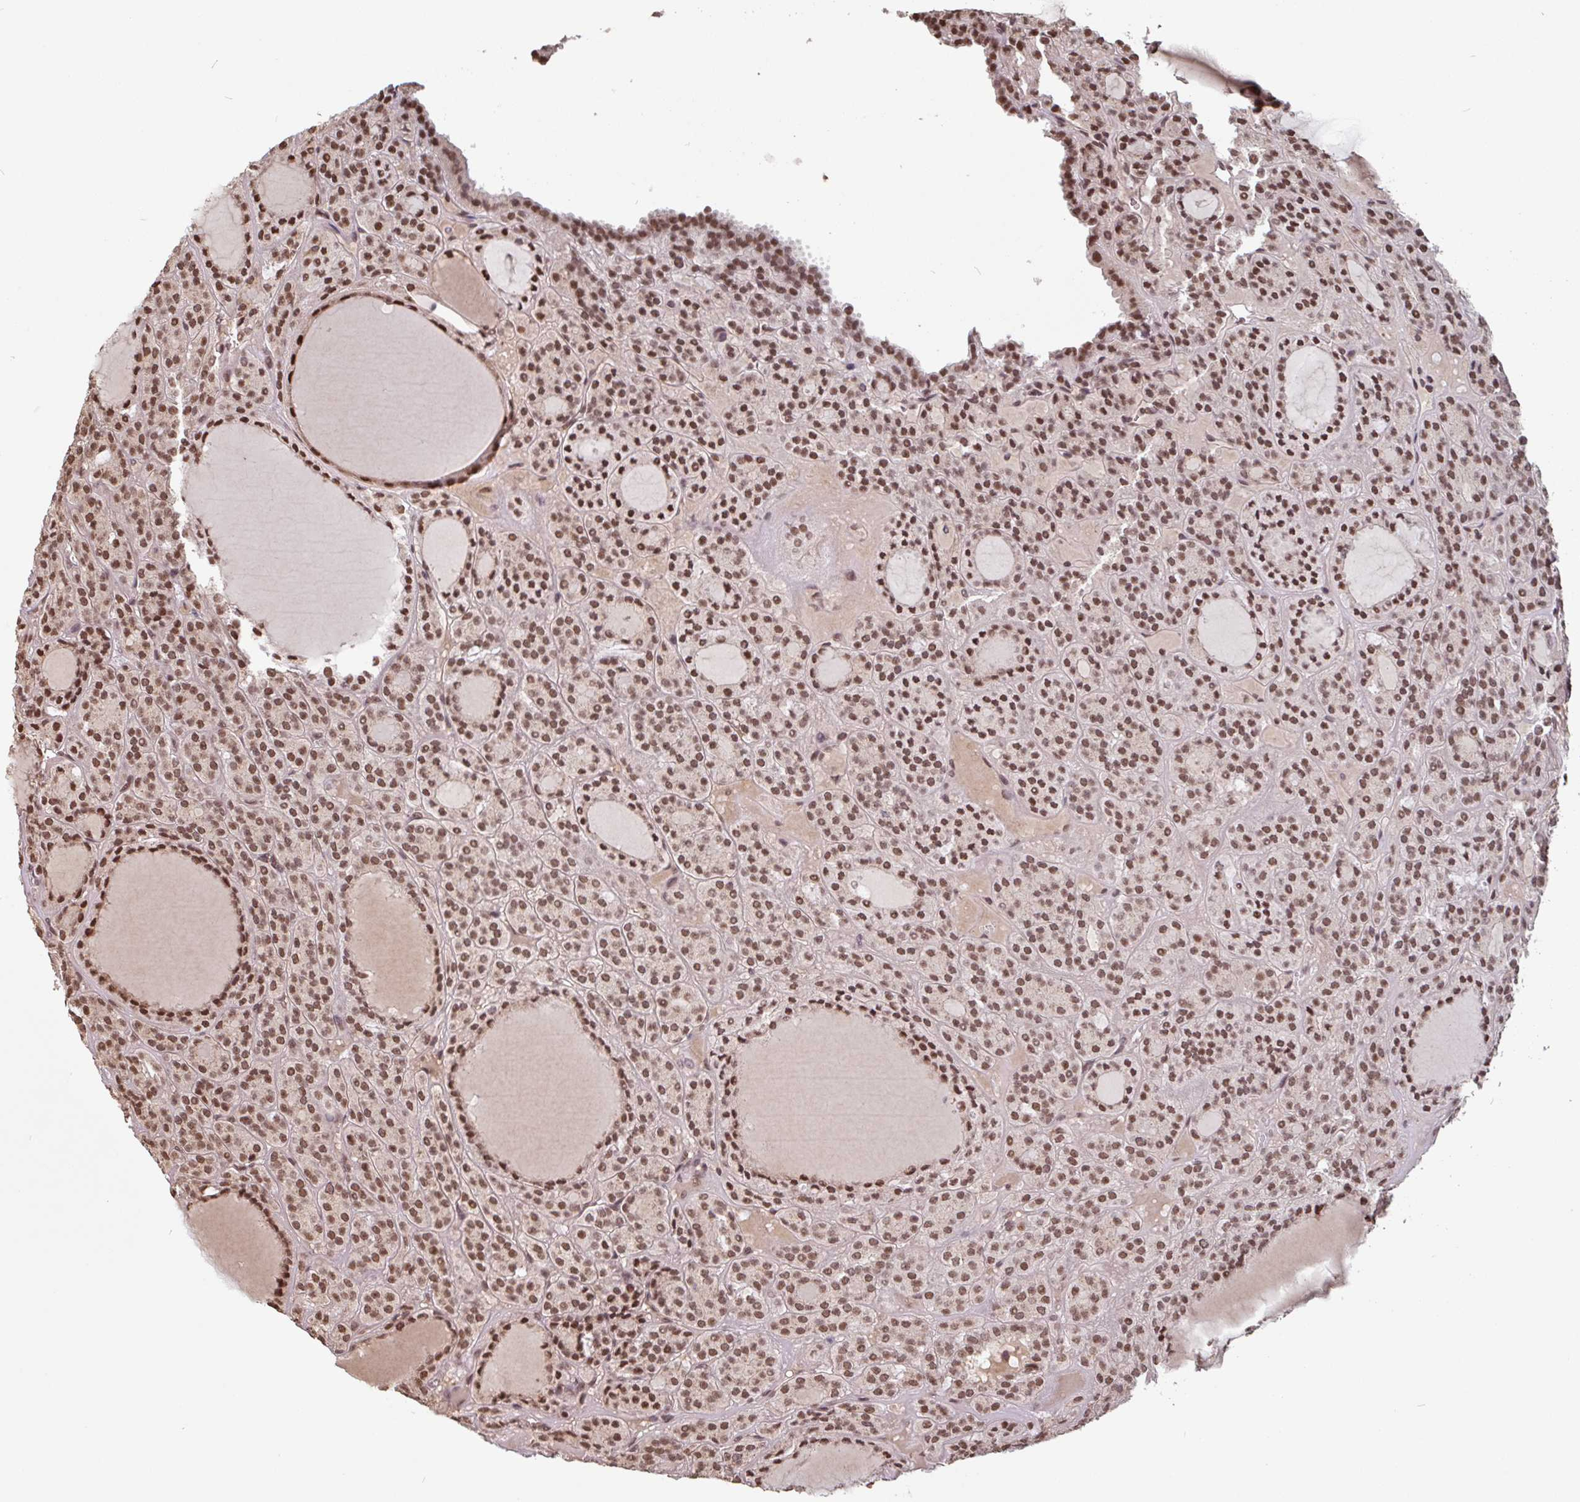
{"staining": {"intensity": "moderate", "quantity": ">75%", "location": "nuclear"}, "tissue": "thyroid cancer", "cell_type": "Tumor cells", "image_type": "cancer", "snomed": [{"axis": "morphology", "description": "Follicular adenoma carcinoma, NOS"}, {"axis": "topography", "description": "Thyroid gland"}], "caption": "A brown stain shows moderate nuclear positivity of a protein in human thyroid follicular adenoma carcinoma tumor cells. (Stains: DAB (3,3'-diaminobenzidine) in brown, nuclei in blue, Microscopy: brightfield microscopy at high magnification).", "gene": "DR1", "patient": {"sex": "female", "age": 63}}